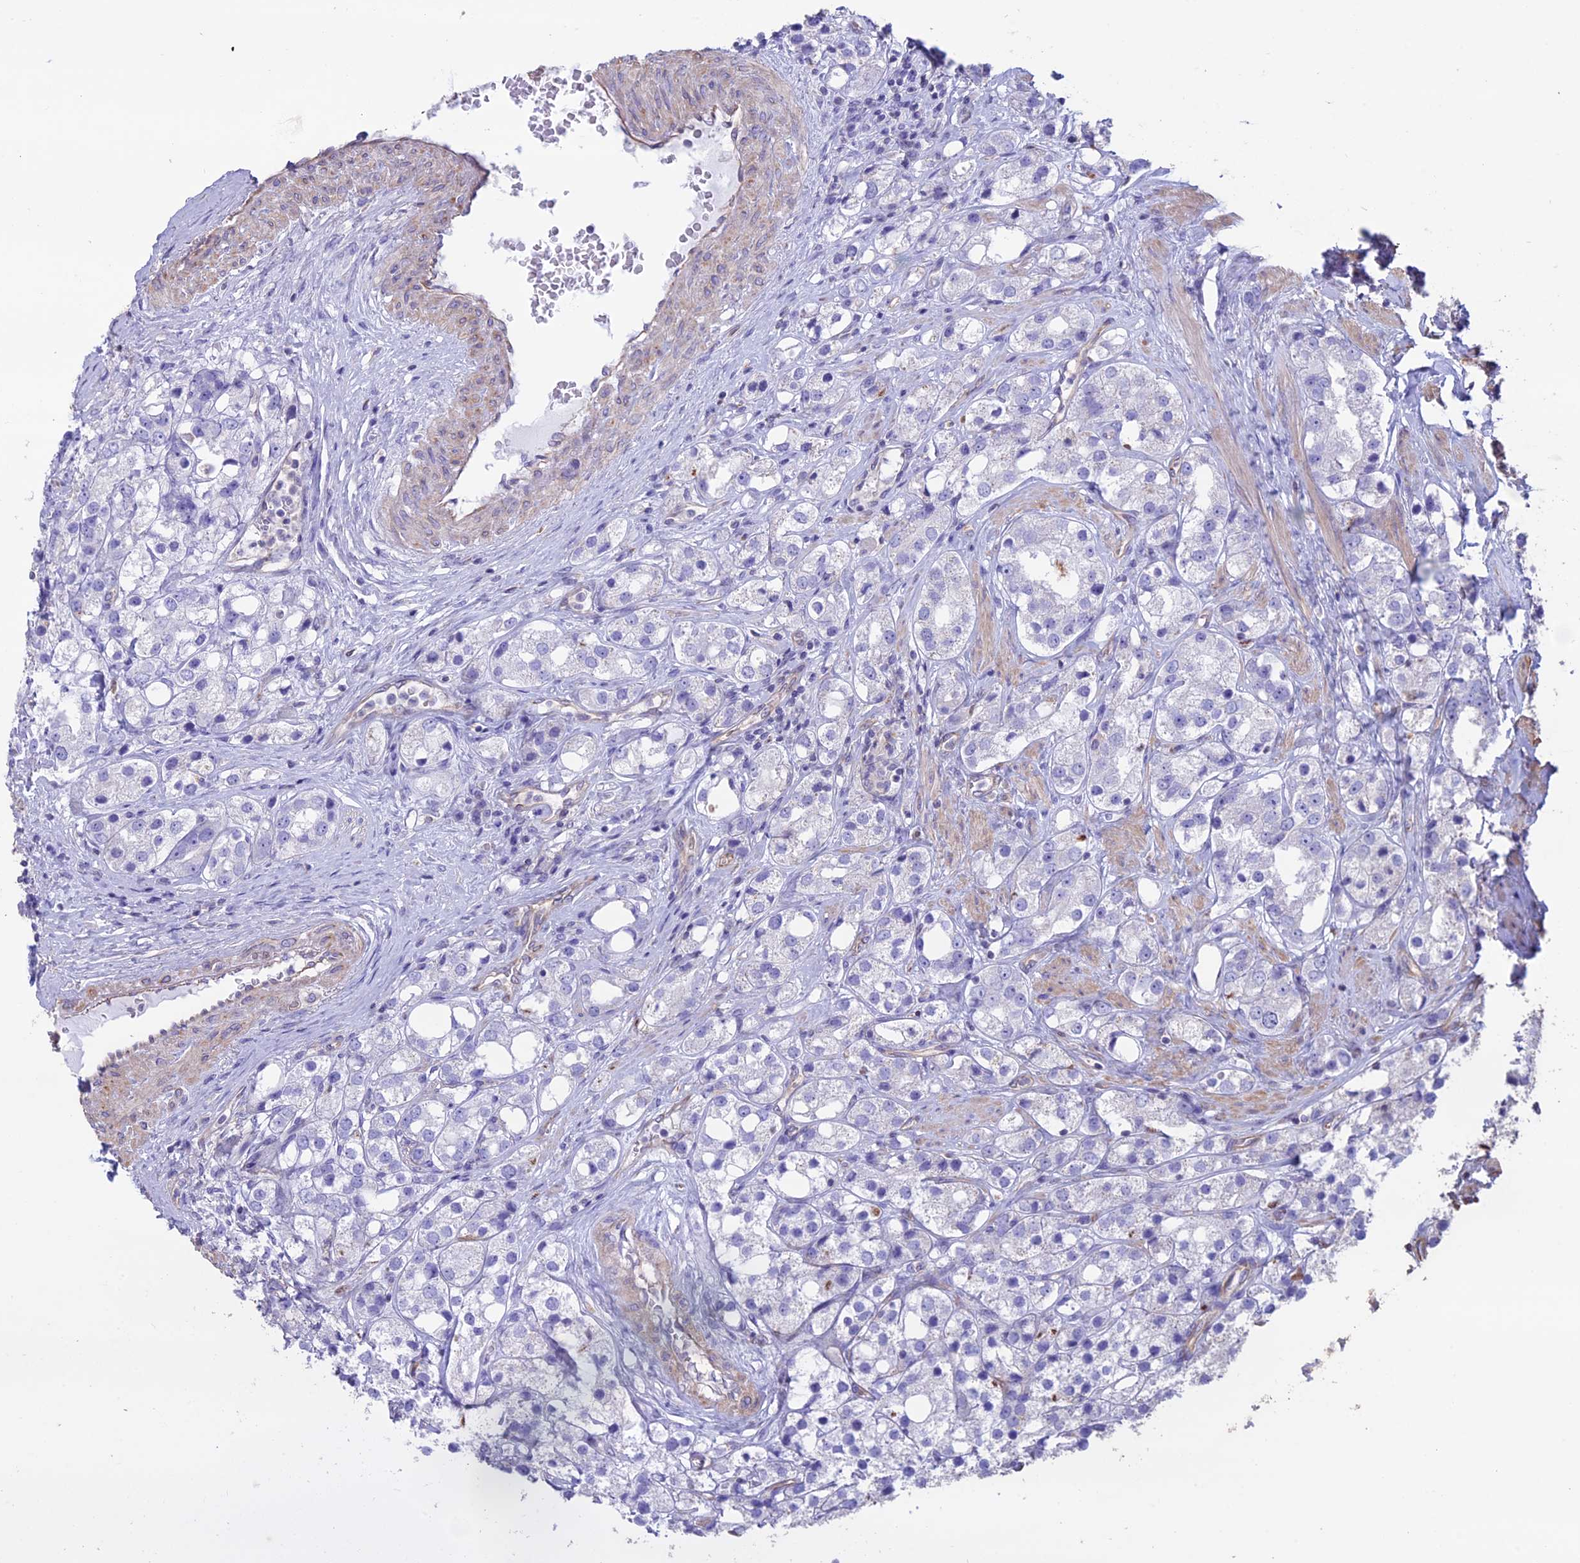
{"staining": {"intensity": "negative", "quantity": "none", "location": "none"}, "tissue": "prostate cancer", "cell_type": "Tumor cells", "image_type": "cancer", "snomed": [{"axis": "morphology", "description": "Adenocarcinoma, NOS"}, {"axis": "topography", "description": "Prostate"}], "caption": "There is no significant expression in tumor cells of prostate cancer (adenocarcinoma).", "gene": "CCDC148", "patient": {"sex": "male", "age": 79}}